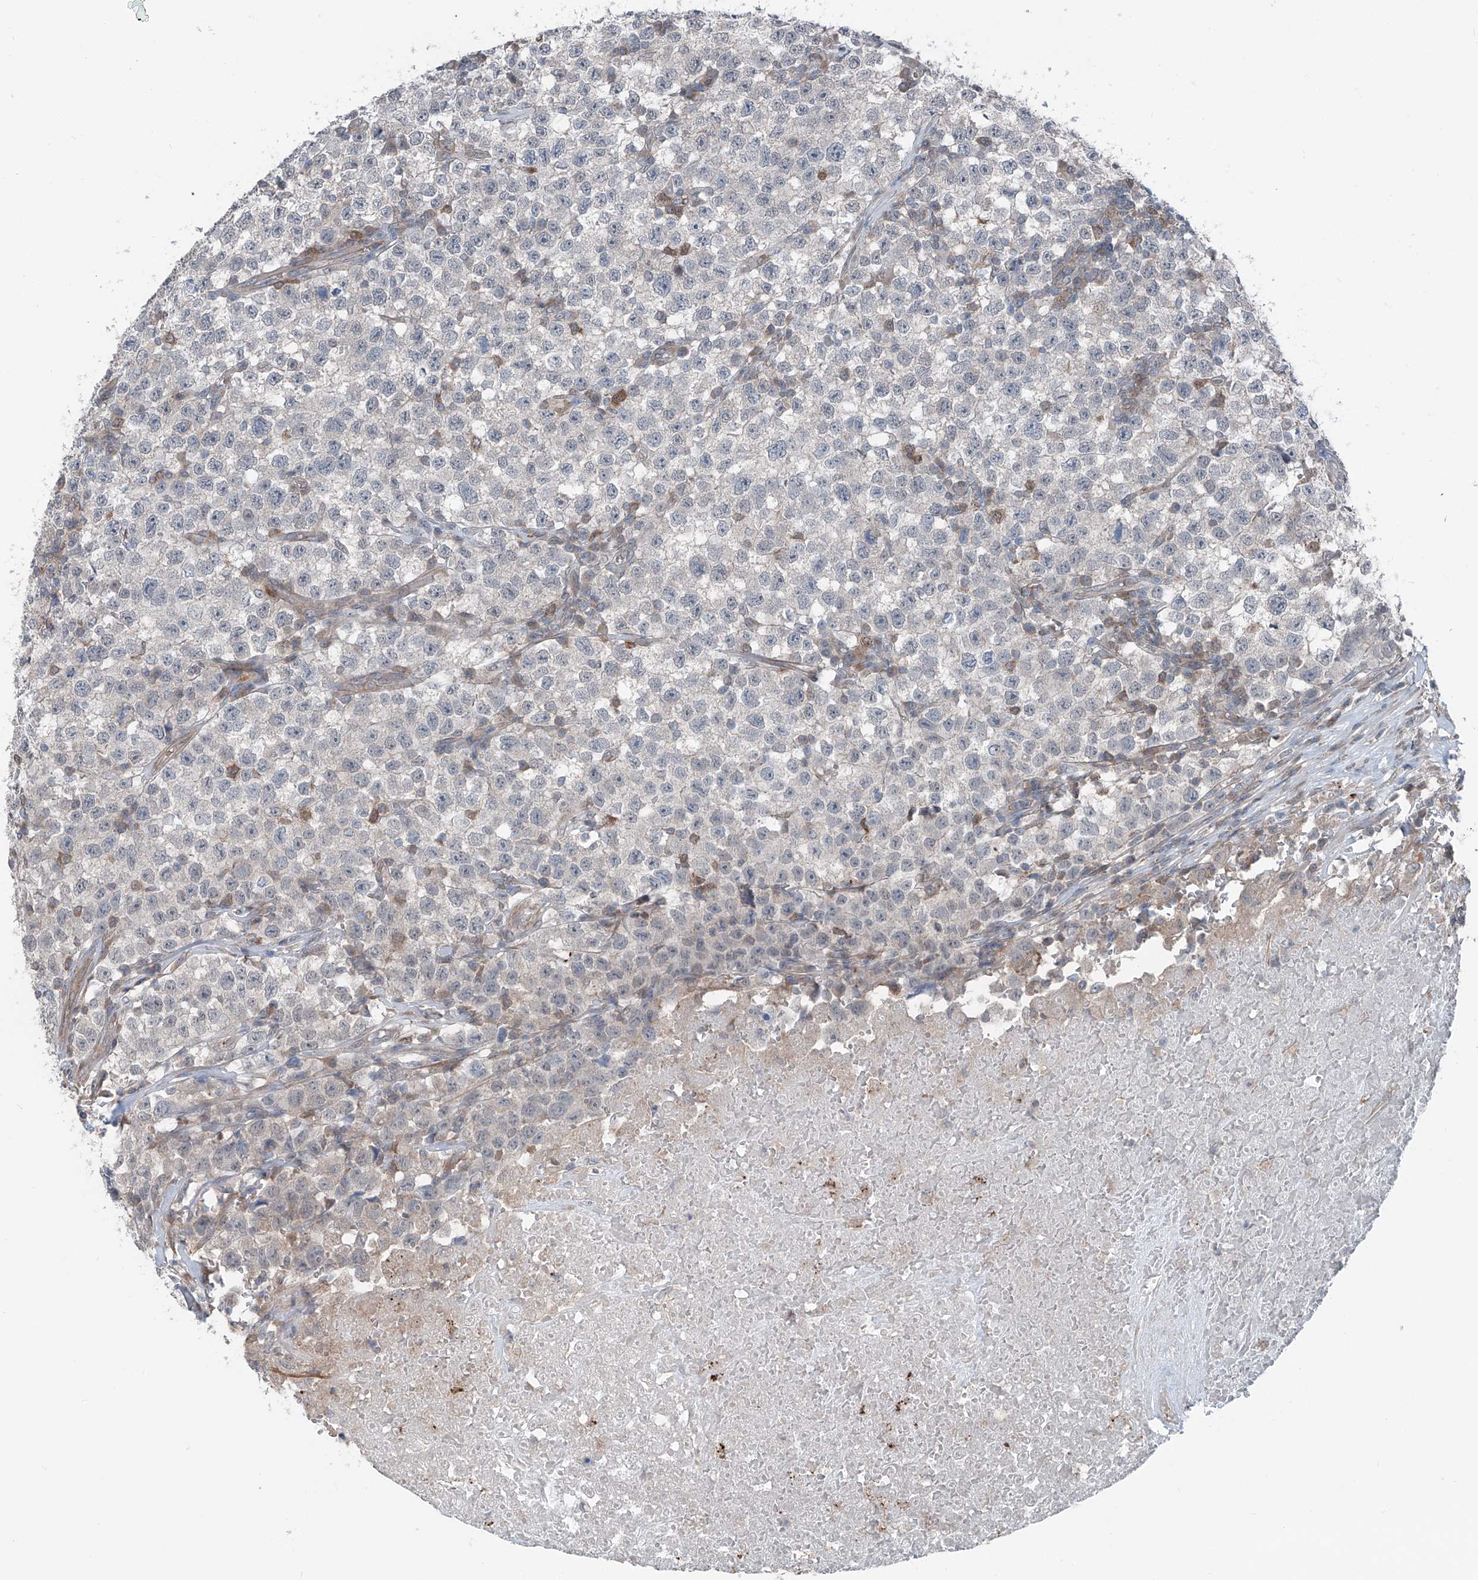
{"staining": {"intensity": "negative", "quantity": "none", "location": "none"}, "tissue": "testis cancer", "cell_type": "Tumor cells", "image_type": "cancer", "snomed": [{"axis": "morphology", "description": "Seminoma, NOS"}, {"axis": "topography", "description": "Testis"}], "caption": "Immunohistochemical staining of testis seminoma demonstrates no significant expression in tumor cells.", "gene": "HSPB11", "patient": {"sex": "male", "age": 22}}